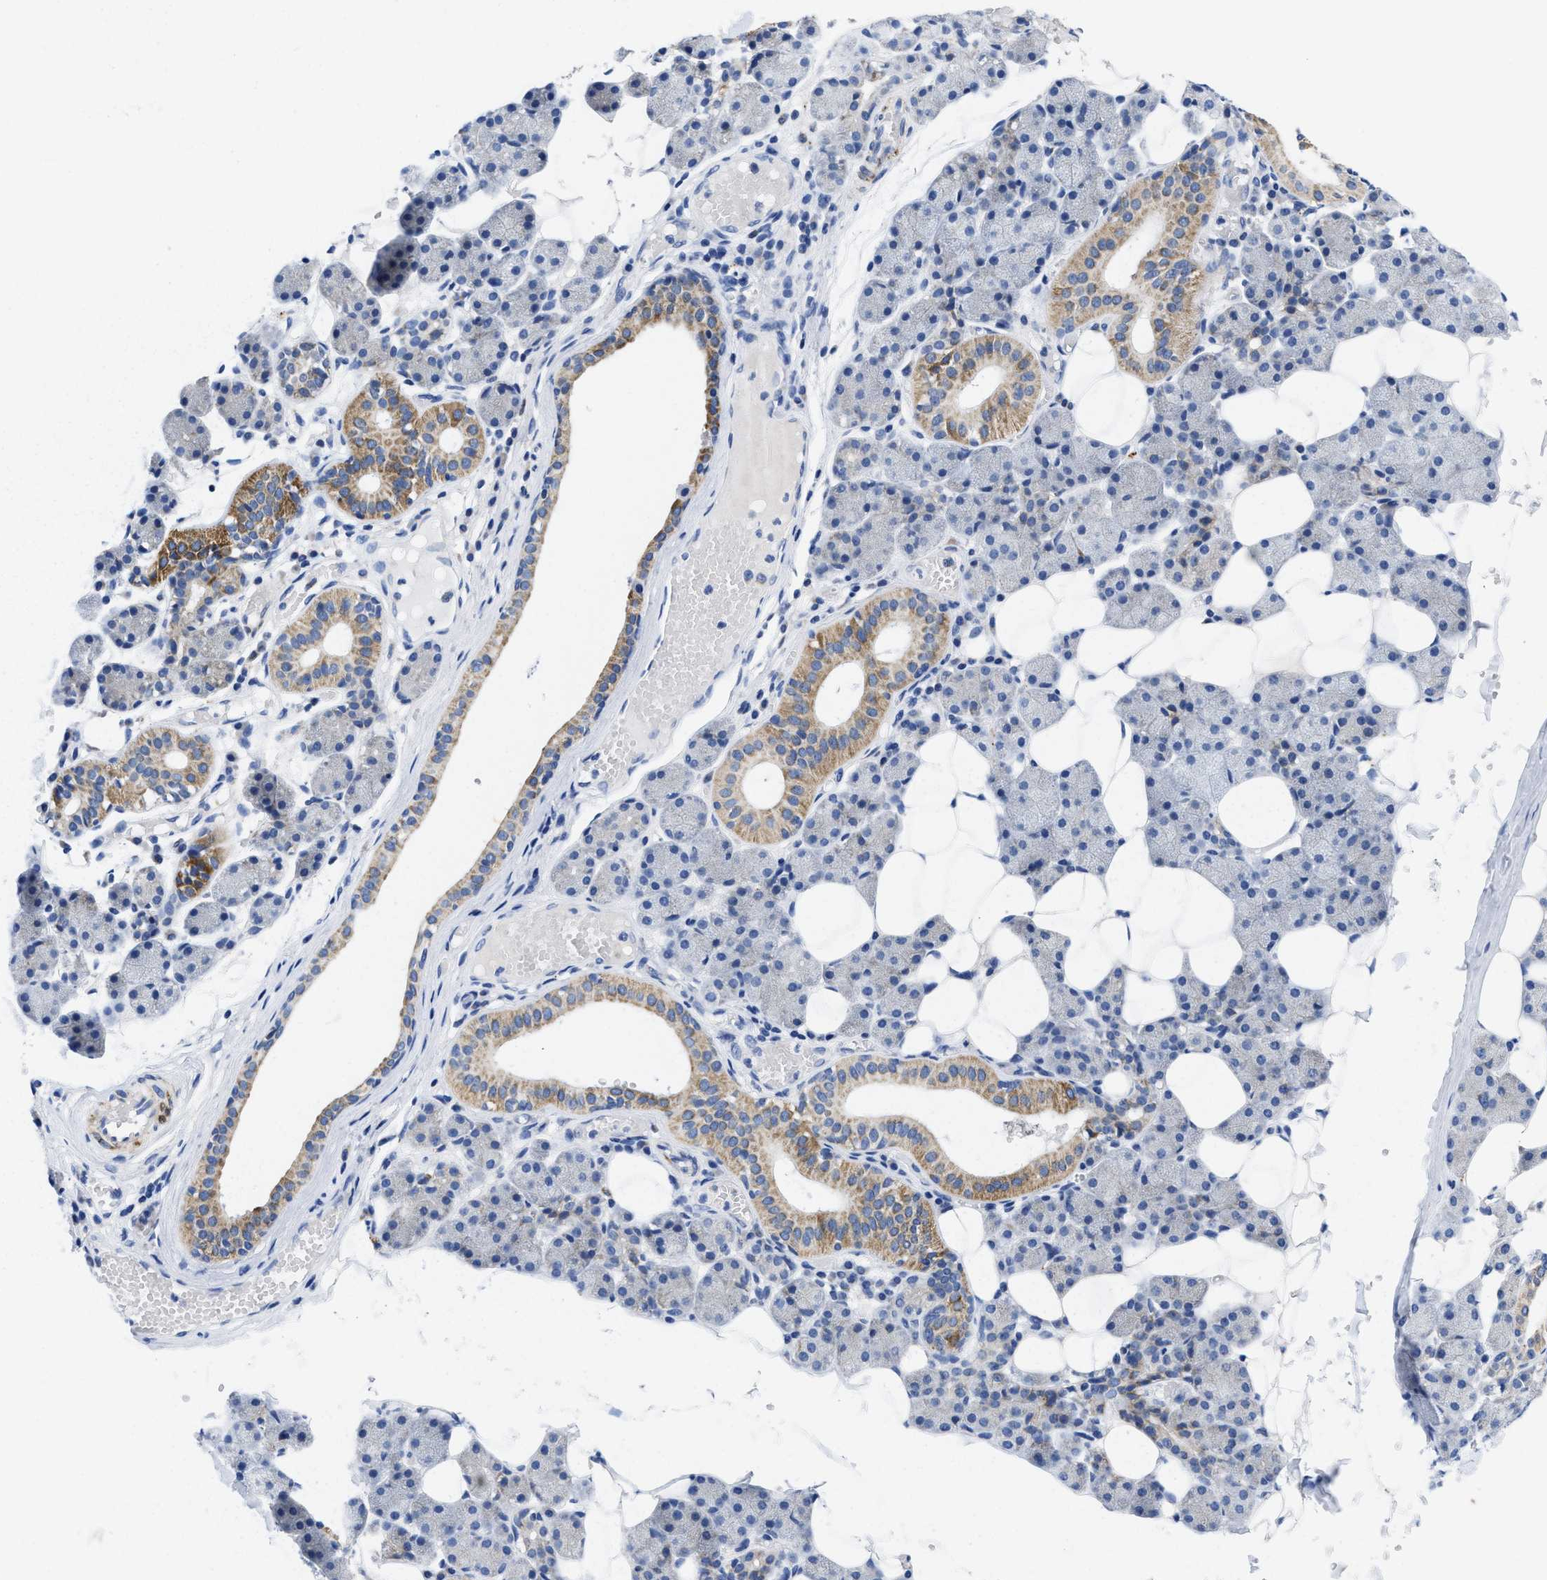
{"staining": {"intensity": "moderate", "quantity": "<25%", "location": "cytoplasmic/membranous"}, "tissue": "salivary gland", "cell_type": "Glandular cells", "image_type": "normal", "snomed": [{"axis": "morphology", "description": "Normal tissue, NOS"}, {"axis": "topography", "description": "Salivary gland"}], "caption": "Salivary gland stained for a protein exhibits moderate cytoplasmic/membranous positivity in glandular cells. (Stains: DAB in brown, nuclei in blue, Microscopy: brightfield microscopy at high magnification).", "gene": "TBRG4", "patient": {"sex": "female", "age": 33}}